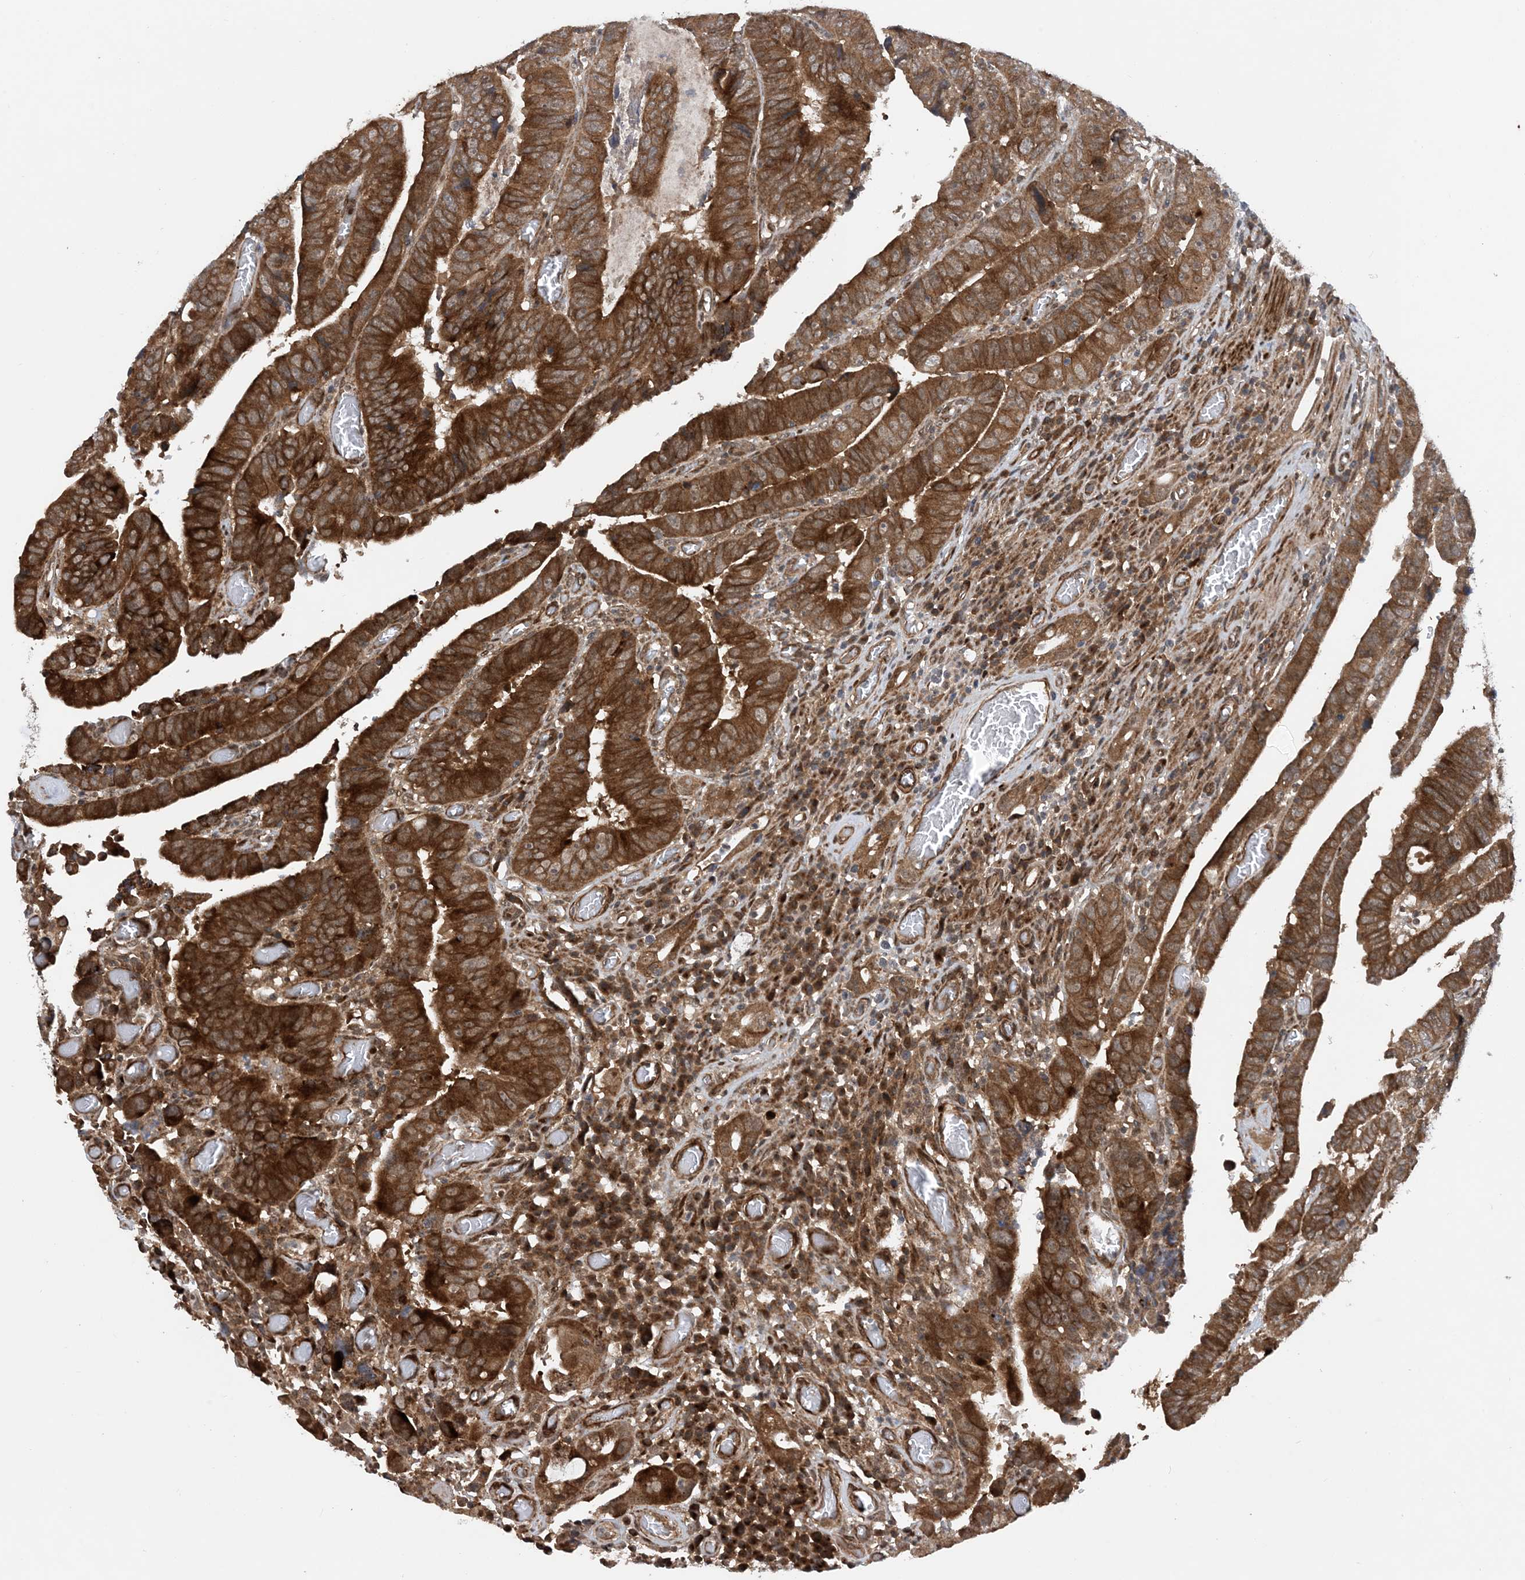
{"staining": {"intensity": "strong", "quantity": ">75%", "location": "cytoplasmic/membranous"}, "tissue": "colorectal cancer", "cell_type": "Tumor cells", "image_type": "cancer", "snomed": [{"axis": "morphology", "description": "Normal tissue, NOS"}, {"axis": "morphology", "description": "Adenocarcinoma, NOS"}, {"axis": "topography", "description": "Rectum"}], "caption": "Colorectal cancer (adenocarcinoma) stained with a brown dye reveals strong cytoplasmic/membranous positive staining in approximately >75% of tumor cells.", "gene": "HEMK1", "patient": {"sex": "female", "age": 65}}